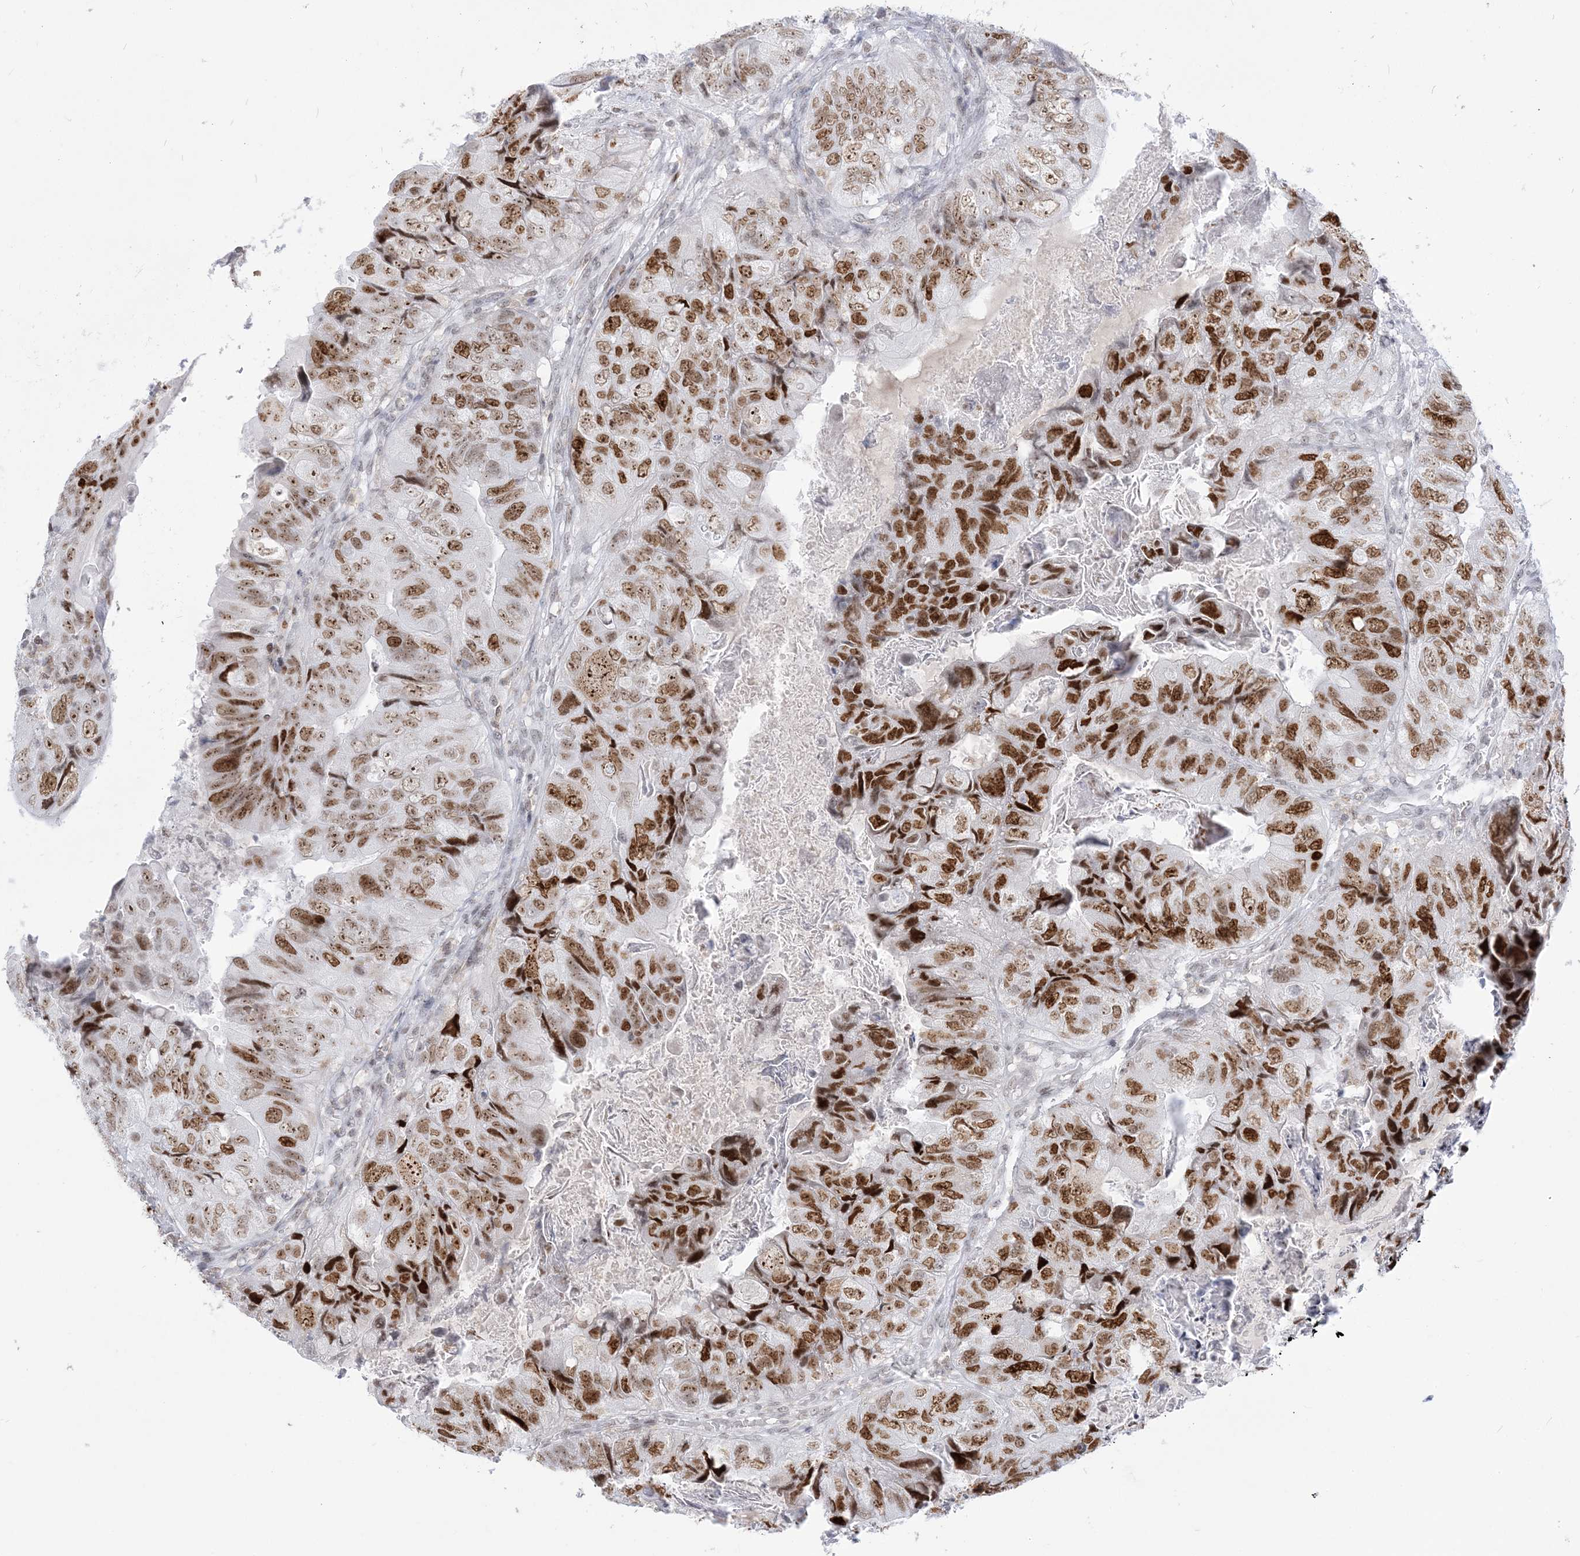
{"staining": {"intensity": "strong", "quantity": ">75%", "location": "nuclear"}, "tissue": "colorectal cancer", "cell_type": "Tumor cells", "image_type": "cancer", "snomed": [{"axis": "morphology", "description": "Adenocarcinoma, NOS"}, {"axis": "topography", "description": "Rectum"}], "caption": "Immunohistochemistry (IHC) micrograph of neoplastic tissue: colorectal cancer (adenocarcinoma) stained using IHC exhibits high levels of strong protein expression localized specifically in the nuclear of tumor cells, appearing as a nuclear brown color.", "gene": "DDX21", "patient": {"sex": "male", "age": 63}}